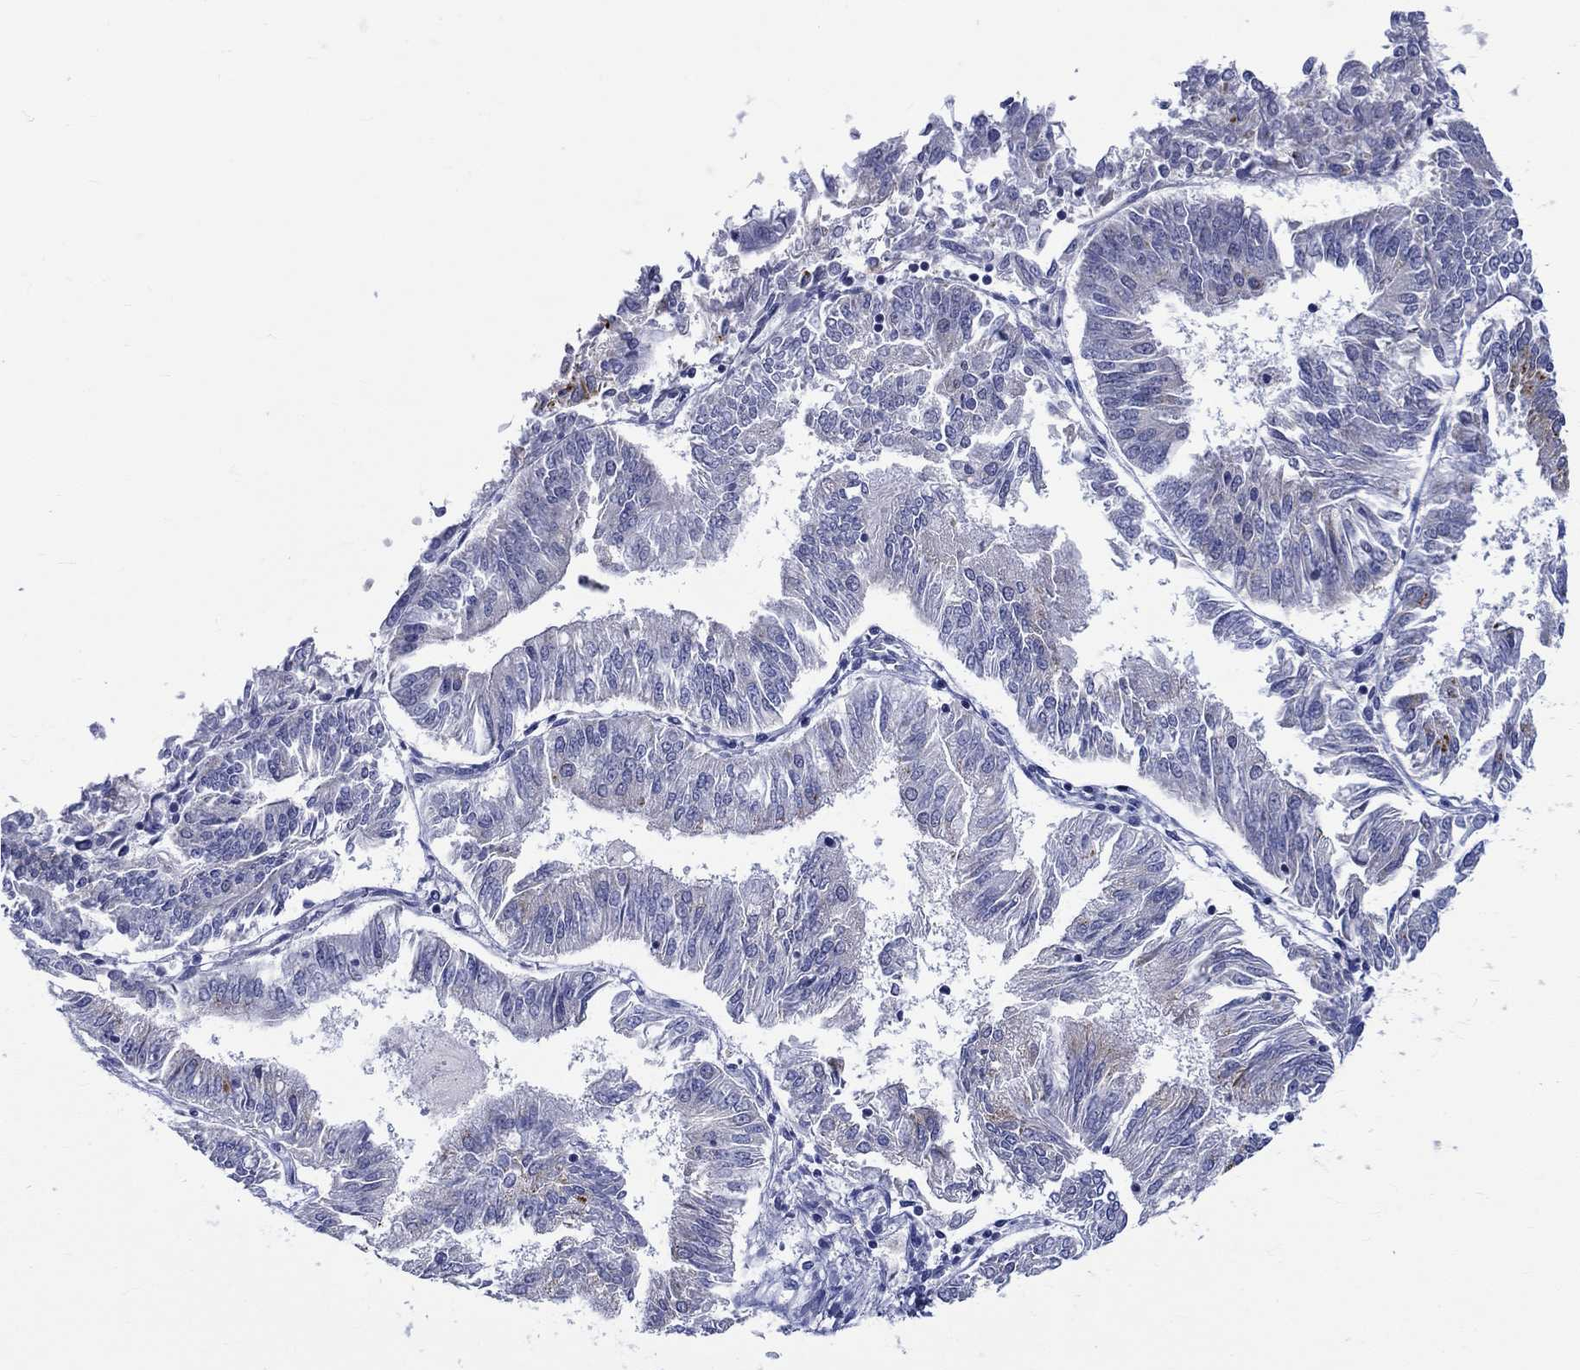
{"staining": {"intensity": "moderate", "quantity": "<25%", "location": "cytoplasmic/membranous"}, "tissue": "endometrial cancer", "cell_type": "Tumor cells", "image_type": "cancer", "snomed": [{"axis": "morphology", "description": "Adenocarcinoma, NOS"}, {"axis": "topography", "description": "Endometrium"}], "caption": "This photomicrograph reveals immunohistochemistry (IHC) staining of endometrial cancer, with low moderate cytoplasmic/membranous expression in approximately <25% of tumor cells.", "gene": "ST6GALNAC1", "patient": {"sex": "female", "age": 58}}